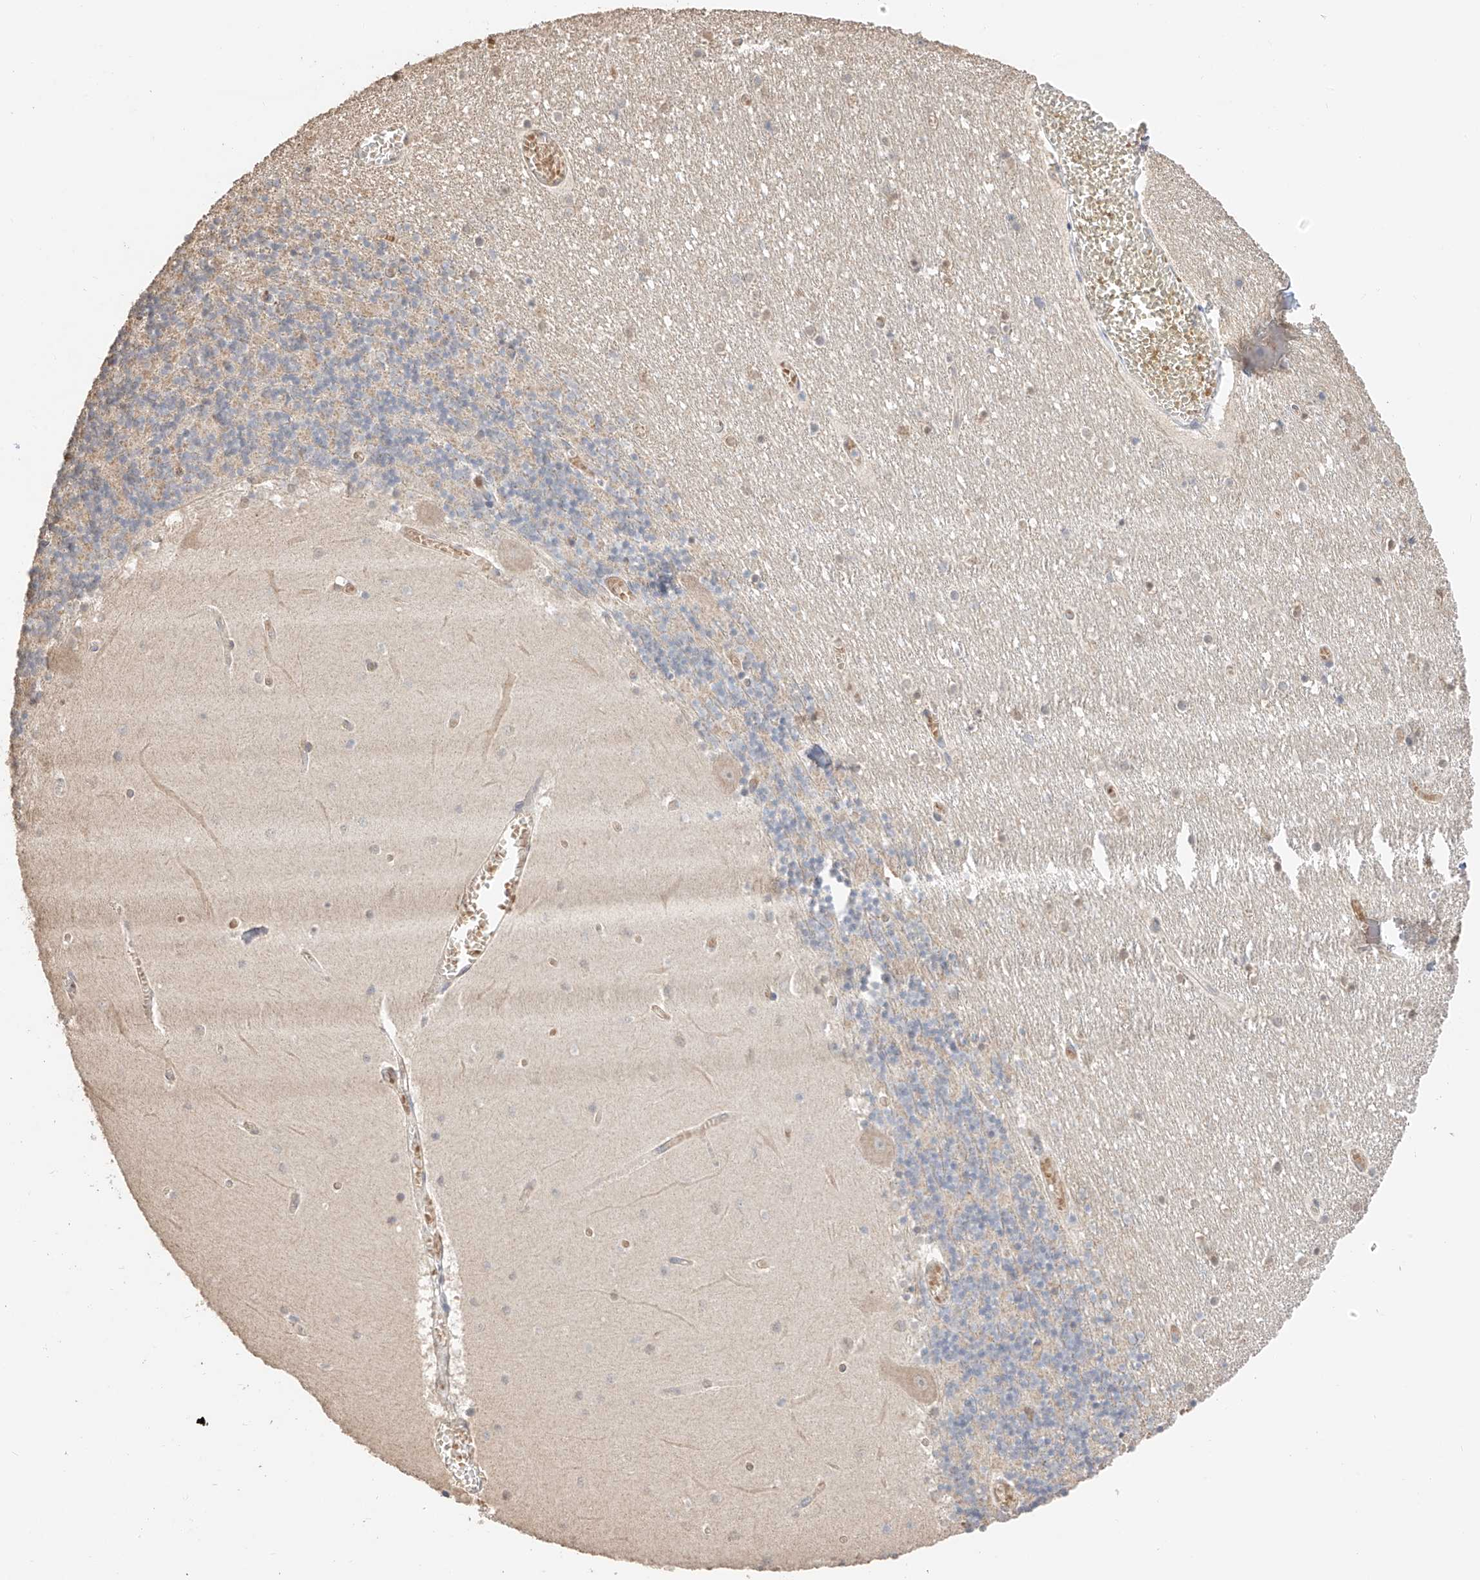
{"staining": {"intensity": "negative", "quantity": "none", "location": "none"}, "tissue": "cerebellum", "cell_type": "Cells in granular layer", "image_type": "normal", "snomed": [{"axis": "morphology", "description": "Normal tissue, NOS"}, {"axis": "topography", "description": "Cerebellum"}], "caption": "Immunohistochemistry (IHC) image of normal cerebellum stained for a protein (brown), which shows no expression in cells in granular layer.", "gene": "IL22RA2", "patient": {"sex": "female", "age": 28}}